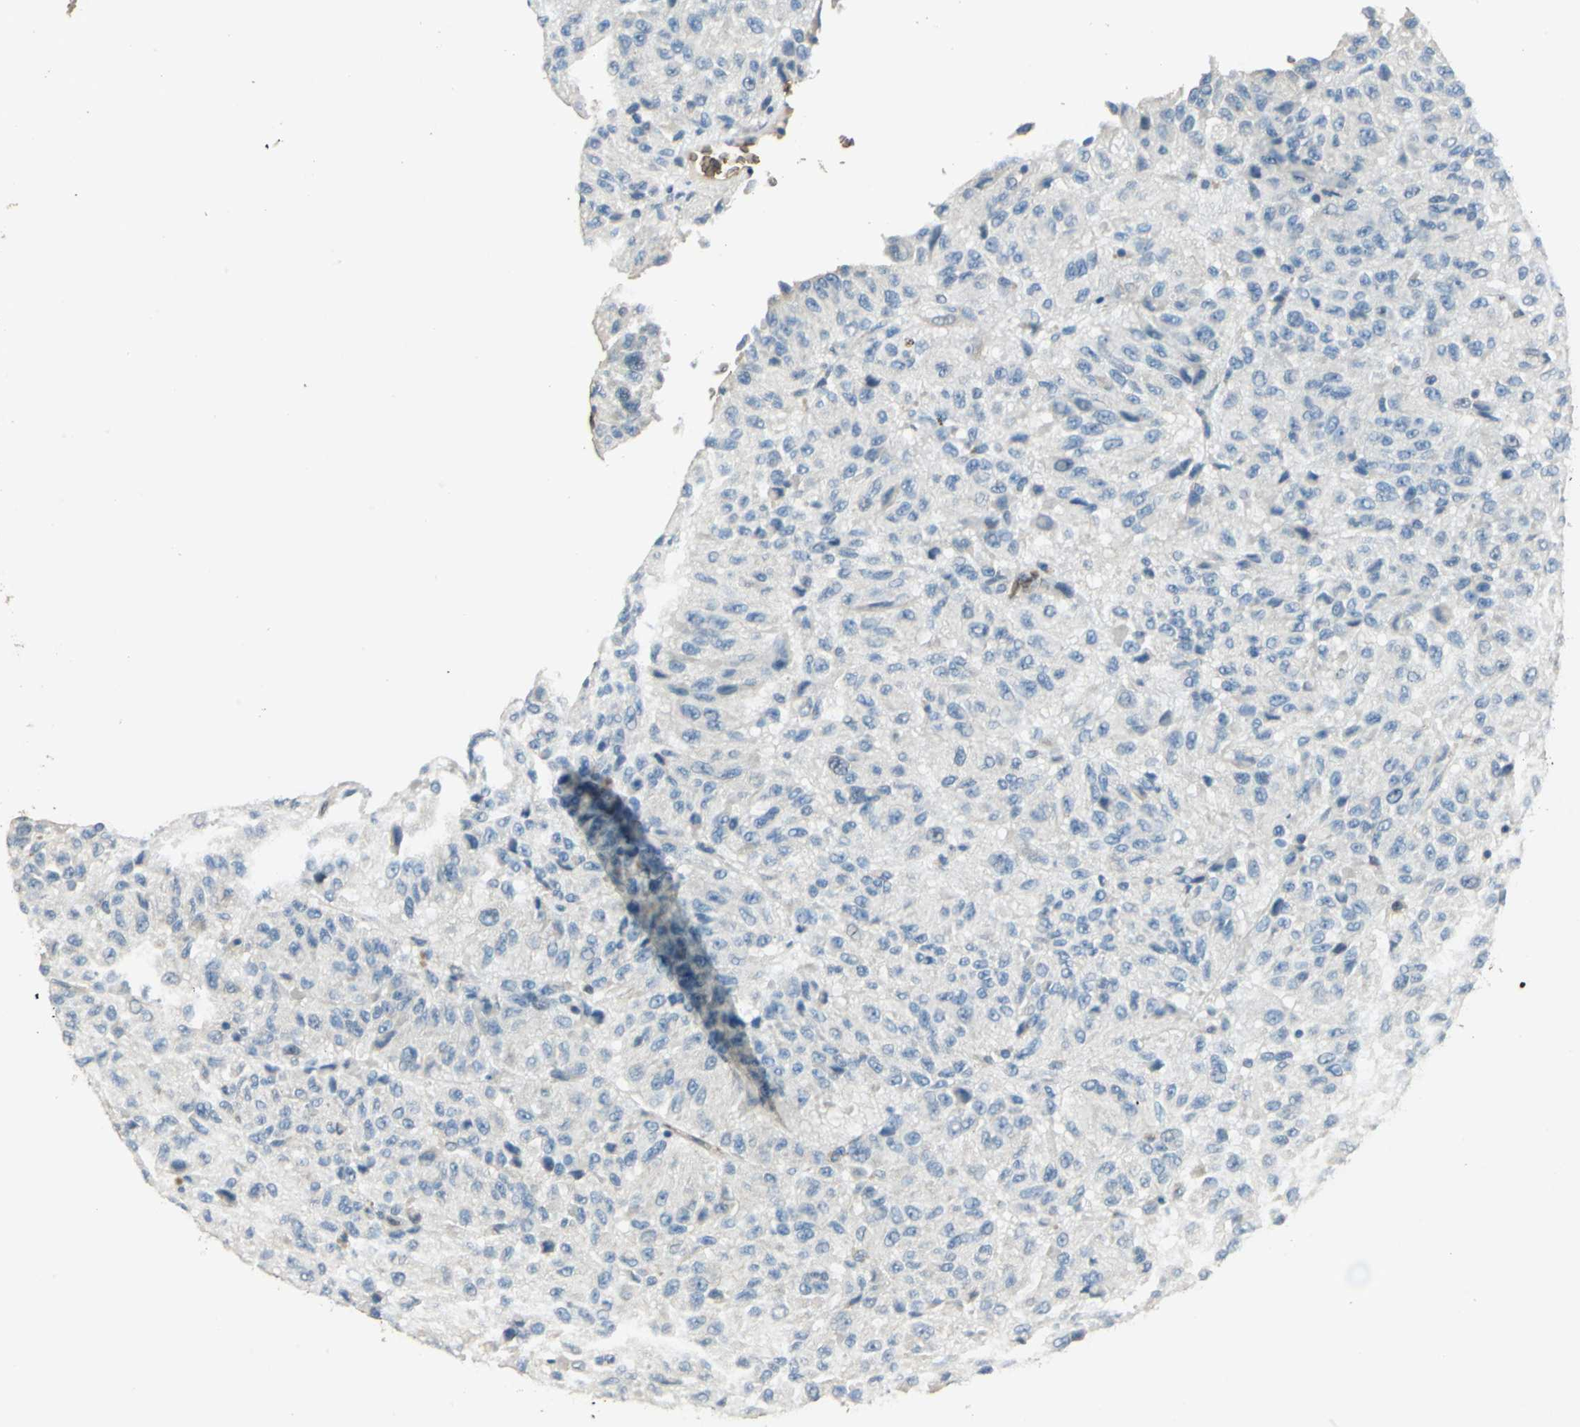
{"staining": {"intensity": "negative", "quantity": "none", "location": "none"}, "tissue": "melanoma", "cell_type": "Tumor cells", "image_type": "cancer", "snomed": [{"axis": "morphology", "description": "Malignant melanoma, Metastatic site"}, {"axis": "topography", "description": "Lung"}], "caption": "A photomicrograph of melanoma stained for a protein demonstrates no brown staining in tumor cells.", "gene": "DDAH1", "patient": {"sex": "male", "age": 64}}